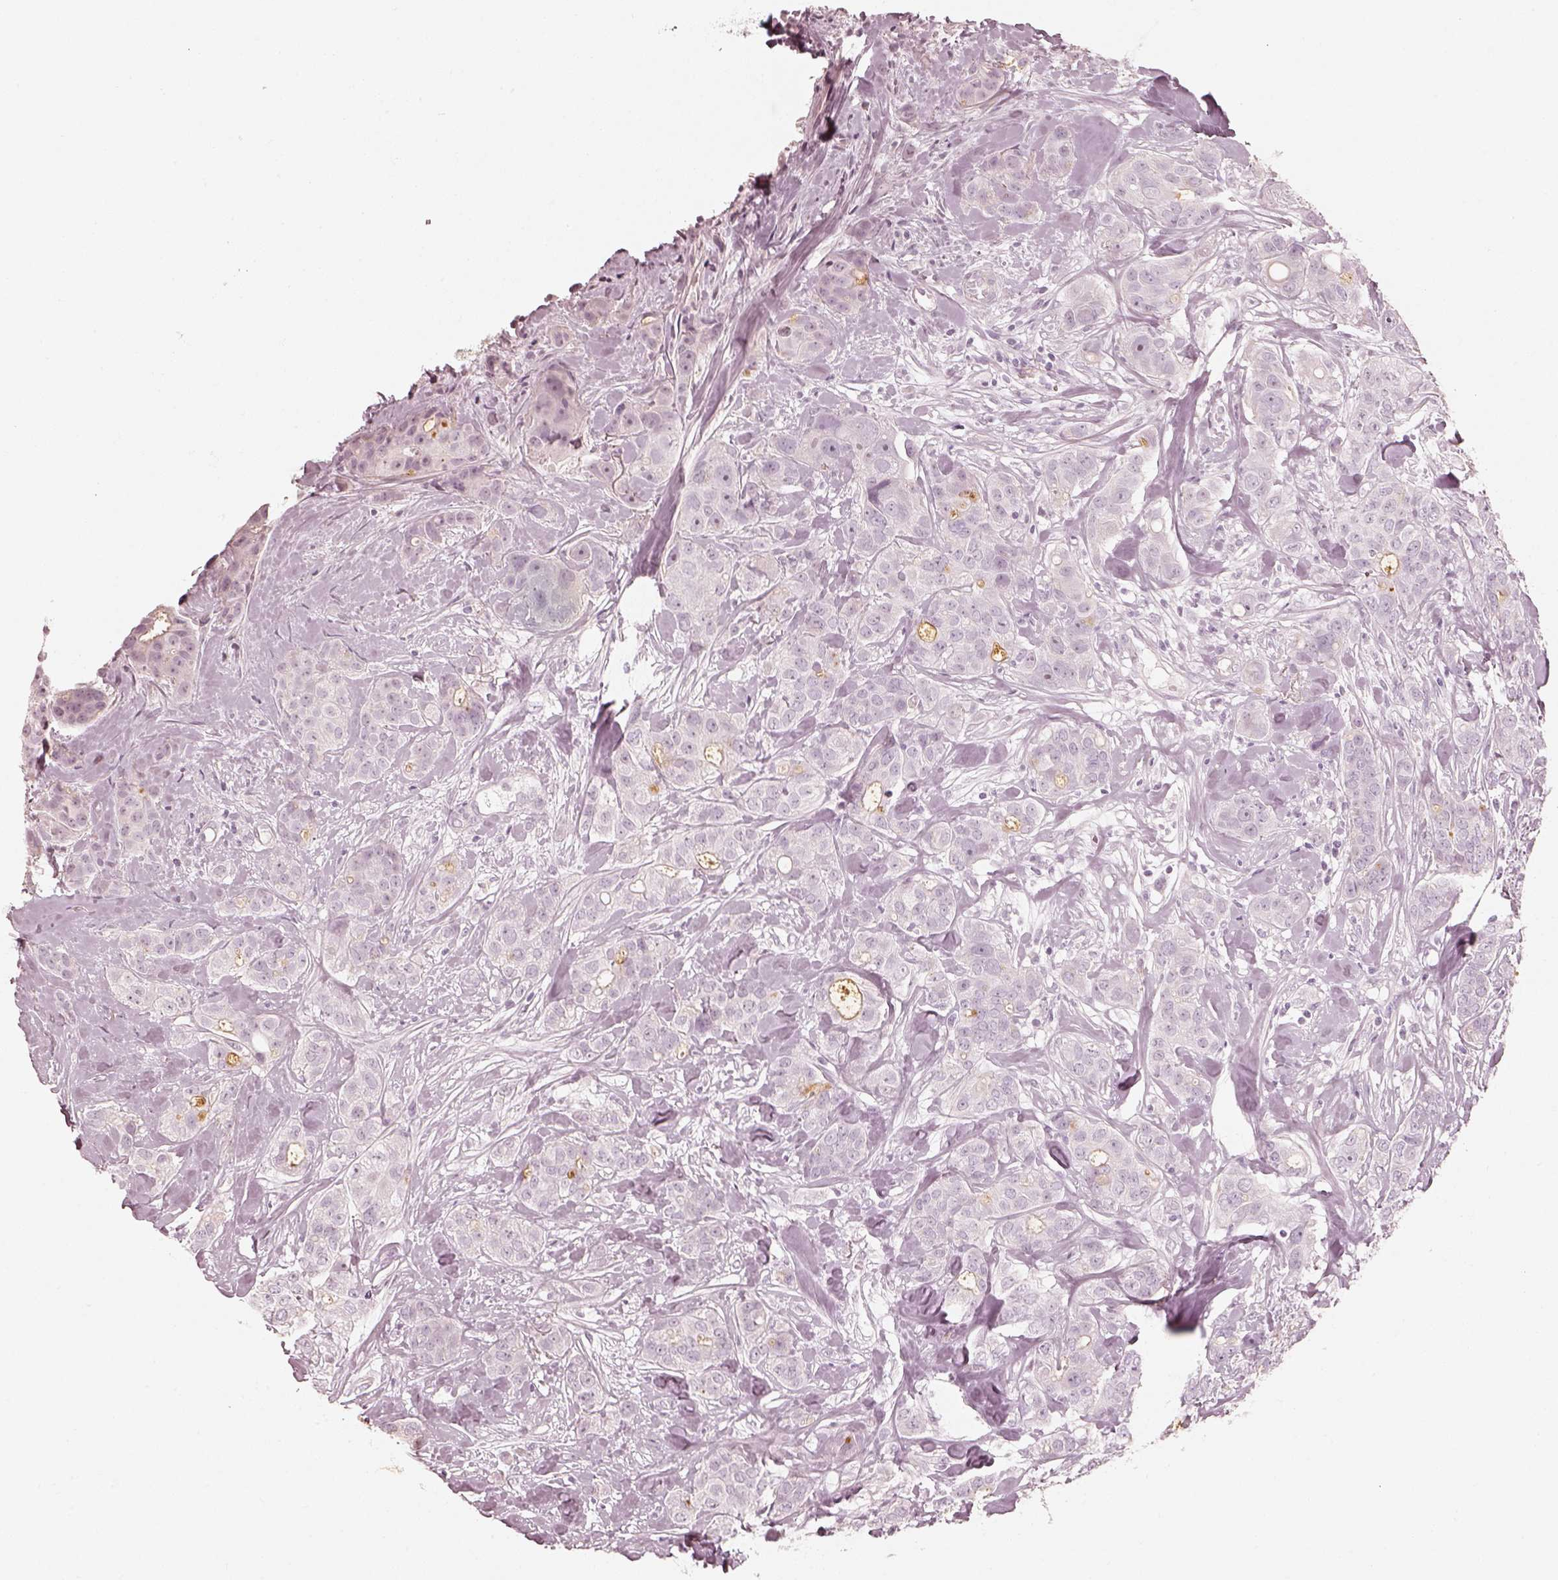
{"staining": {"intensity": "negative", "quantity": "none", "location": "none"}, "tissue": "breast cancer", "cell_type": "Tumor cells", "image_type": "cancer", "snomed": [{"axis": "morphology", "description": "Duct carcinoma"}, {"axis": "topography", "description": "Breast"}], "caption": "DAB (3,3'-diaminobenzidine) immunohistochemical staining of breast cancer (intraductal carcinoma) reveals no significant staining in tumor cells.", "gene": "SPATA24", "patient": {"sex": "female", "age": 43}}